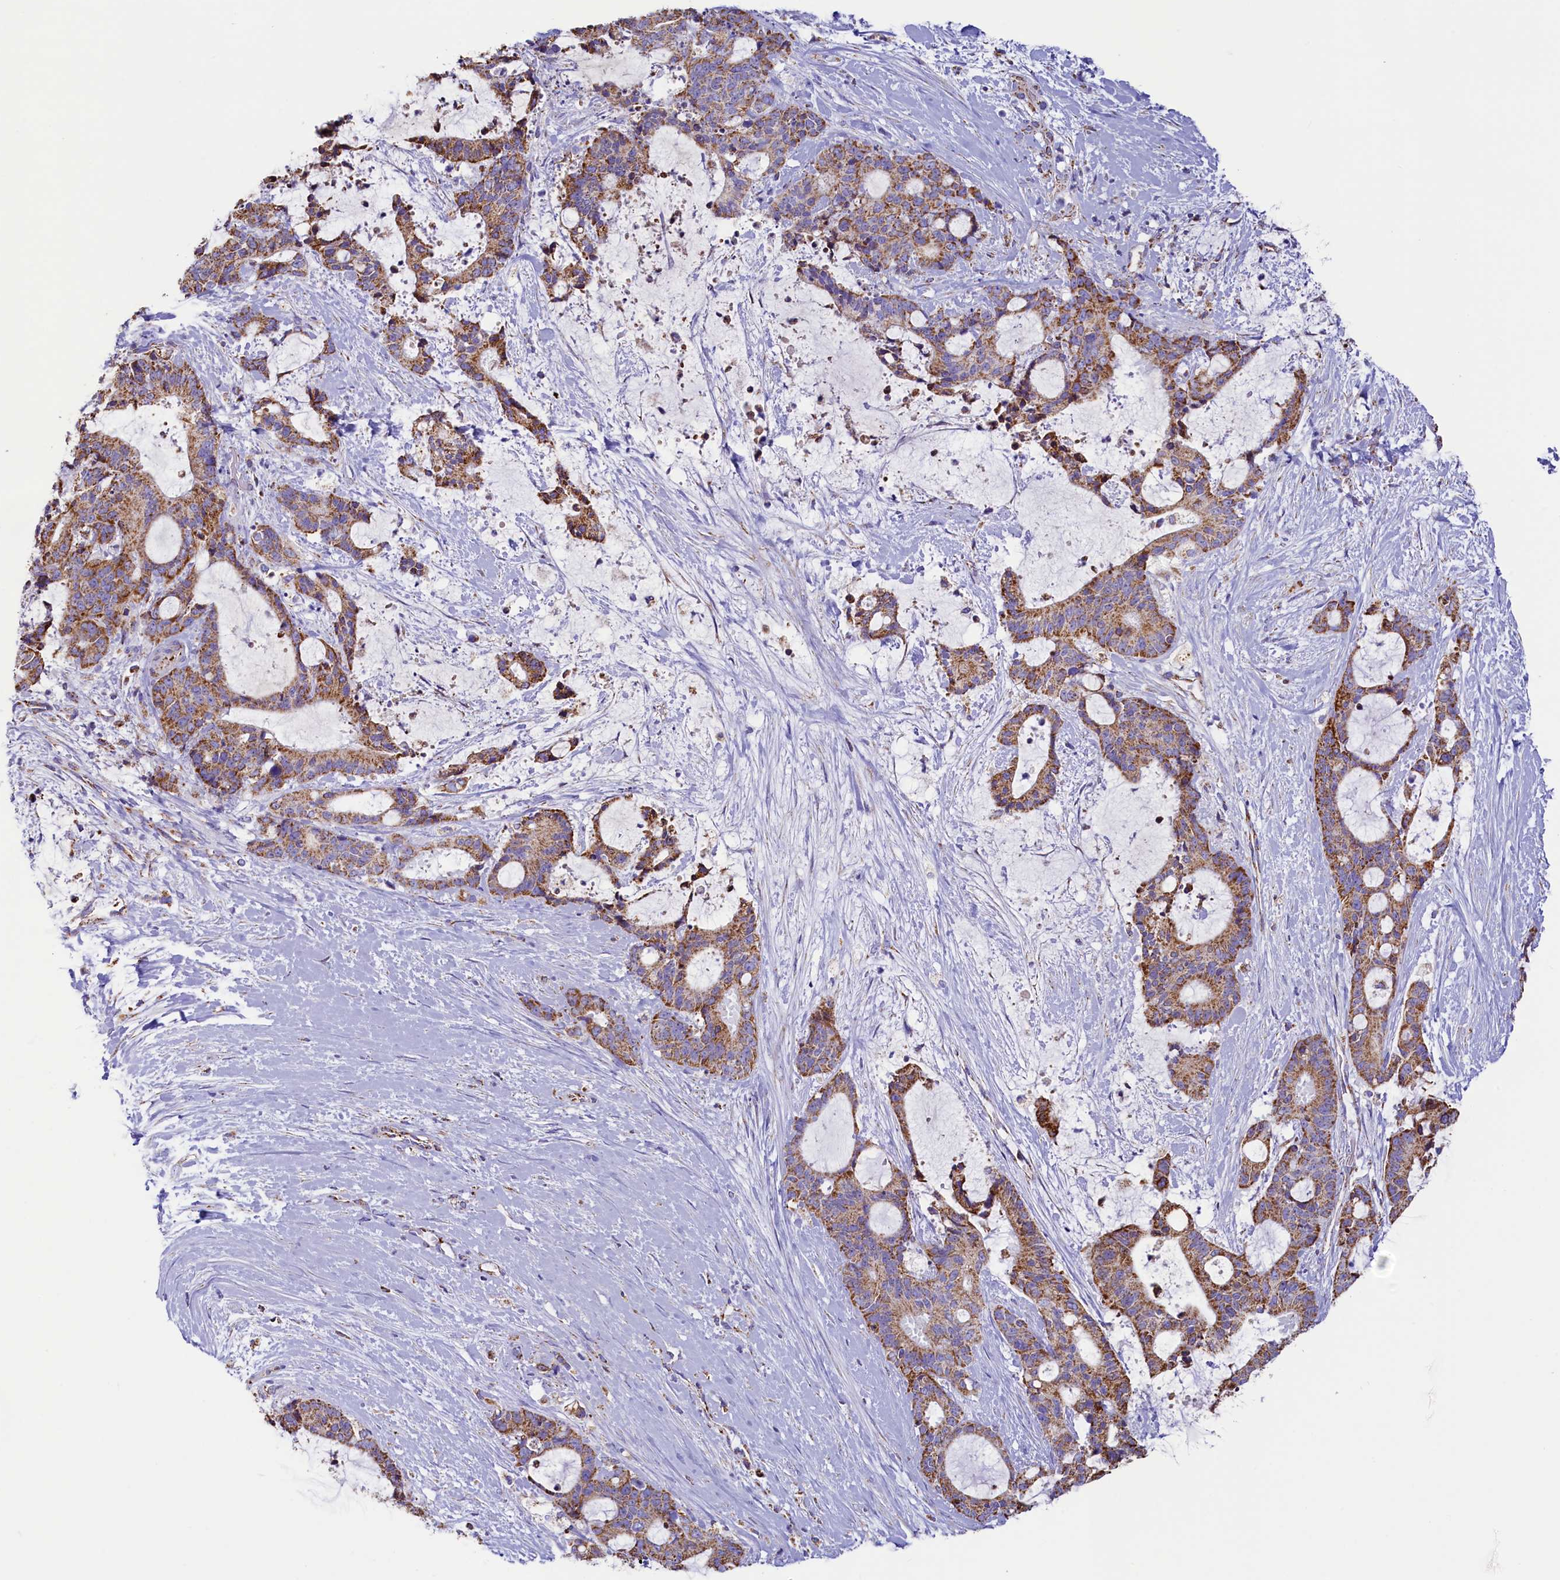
{"staining": {"intensity": "moderate", "quantity": ">75%", "location": "cytoplasmic/membranous"}, "tissue": "liver cancer", "cell_type": "Tumor cells", "image_type": "cancer", "snomed": [{"axis": "morphology", "description": "Normal tissue, NOS"}, {"axis": "morphology", "description": "Cholangiocarcinoma"}, {"axis": "topography", "description": "Liver"}, {"axis": "topography", "description": "Peripheral nerve tissue"}], "caption": "This is a photomicrograph of immunohistochemistry staining of cholangiocarcinoma (liver), which shows moderate positivity in the cytoplasmic/membranous of tumor cells.", "gene": "IDH3A", "patient": {"sex": "female", "age": 73}}